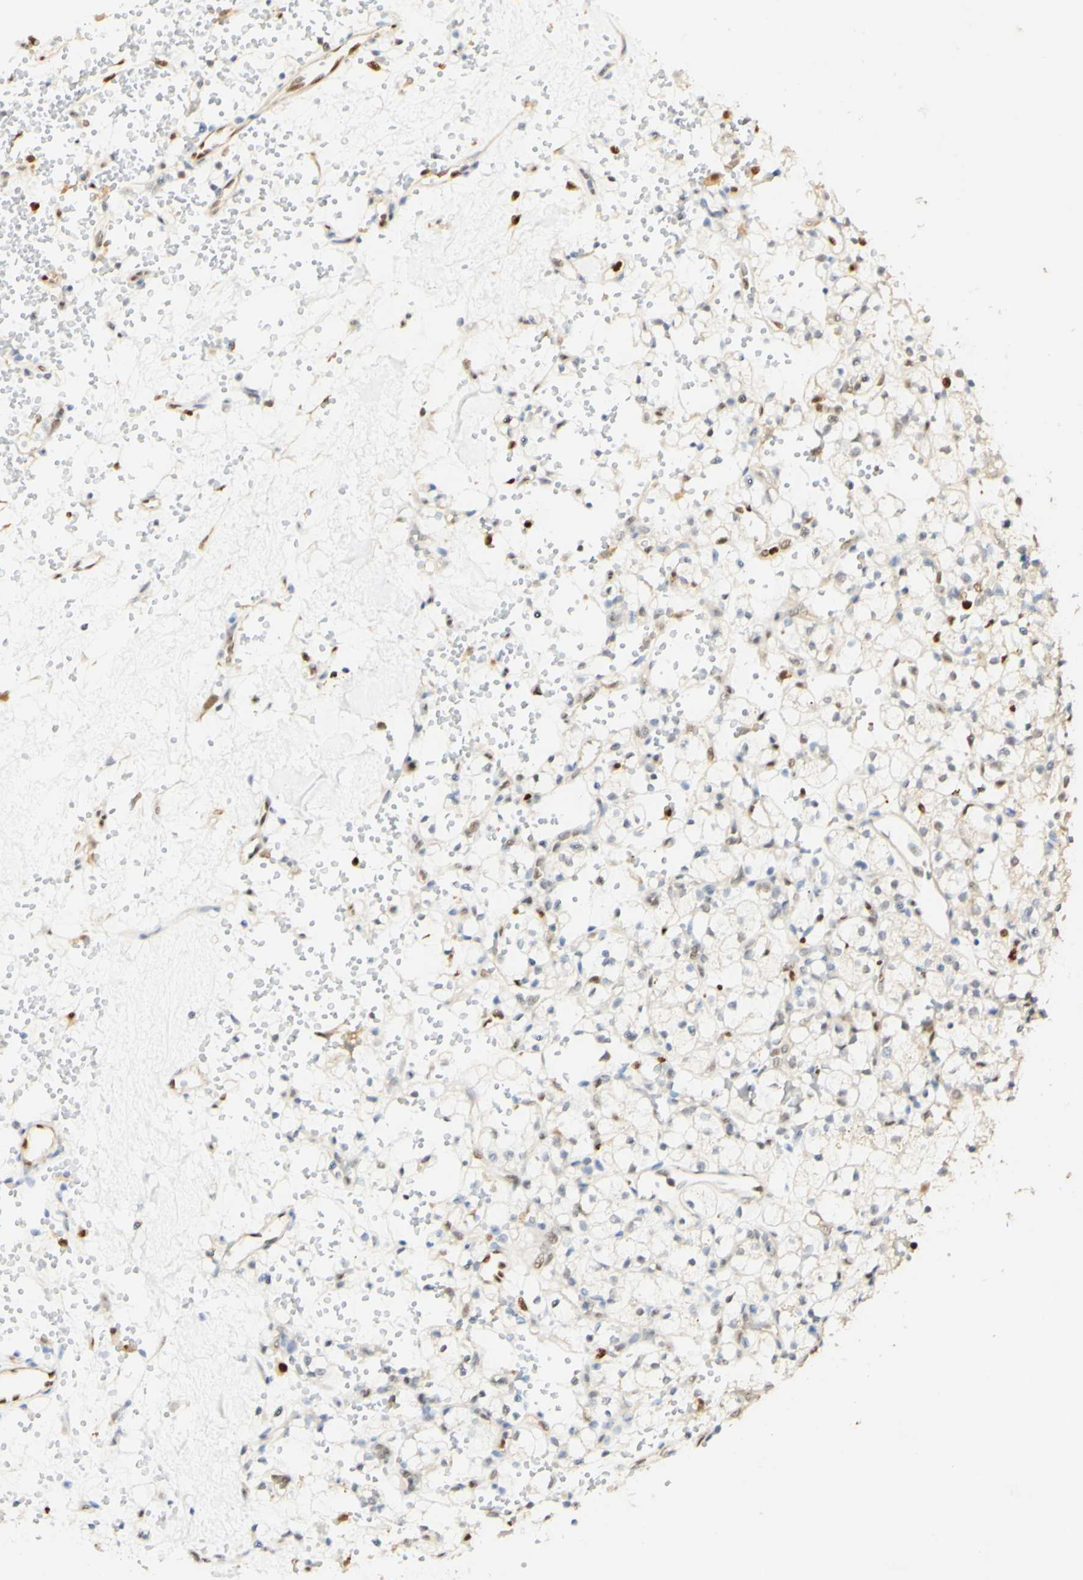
{"staining": {"intensity": "negative", "quantity": "none", "location": "none"}, "tissue": "renal cancer", "cell_type": "Tumor cells", "image_type": "cancer", "snomed": [{"axis": "morphology", "description": "Adenocarcinoma, NOS"}, {"axis": "topography", "description": "Kidney"}], "caption": "Immunohistochemistry histopathology image of neoplastic tissue: adenocarcinoma (renal) stained with DAB (3,3'-diaminobenzidine) reveals no significant protein expression in tumor cells. (Stains: DAB immunohistochemistry with hematoxylin counter stain, Microscopy: brightfield microscopy at high magnification).", "gene": "MAP3K4", "patient": {"sex": "female", "age": 60}}